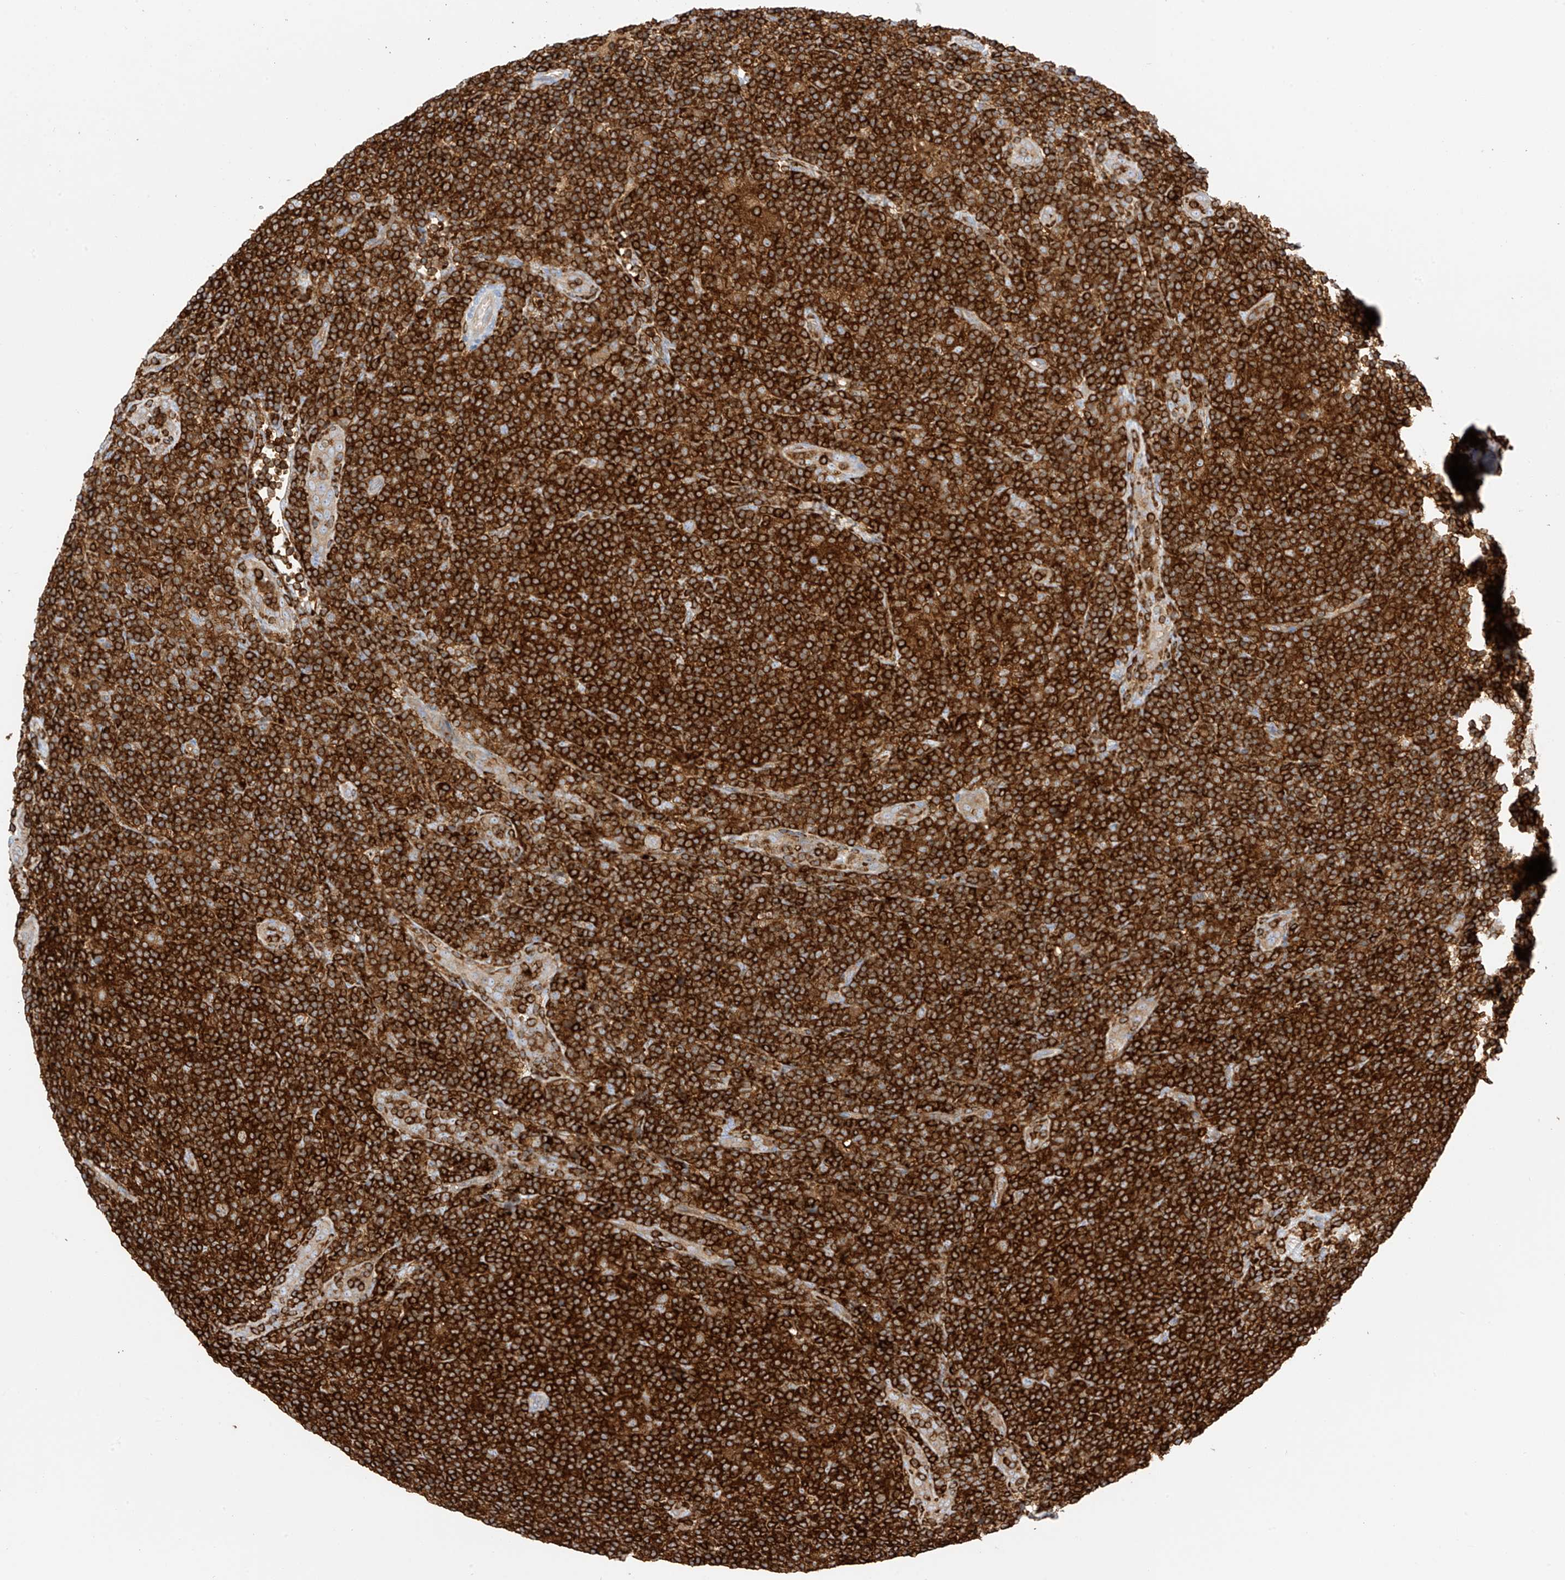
{"staining": {"intensity": "moderate", "quantity": ">75%", "location": "cytoplasmic/membranous"}, "tissue": "lymphoma", "cell_type": "Tumor cells", "image_type": "cancer", "snomed": [{"axis": "morphology", "description": "Hodgkin's disease, NOS"}, {"axis": "topography", "description": "Lymph node"}], "caption": "Lymphoma was stained to show a protein in brown. There is medium levels of moderate cytoplasmic/membranous positivity in approximately >75% of tumor cells.", "gene": "ARHGAP25", "patient": {"sex": "female", "age": 57}}